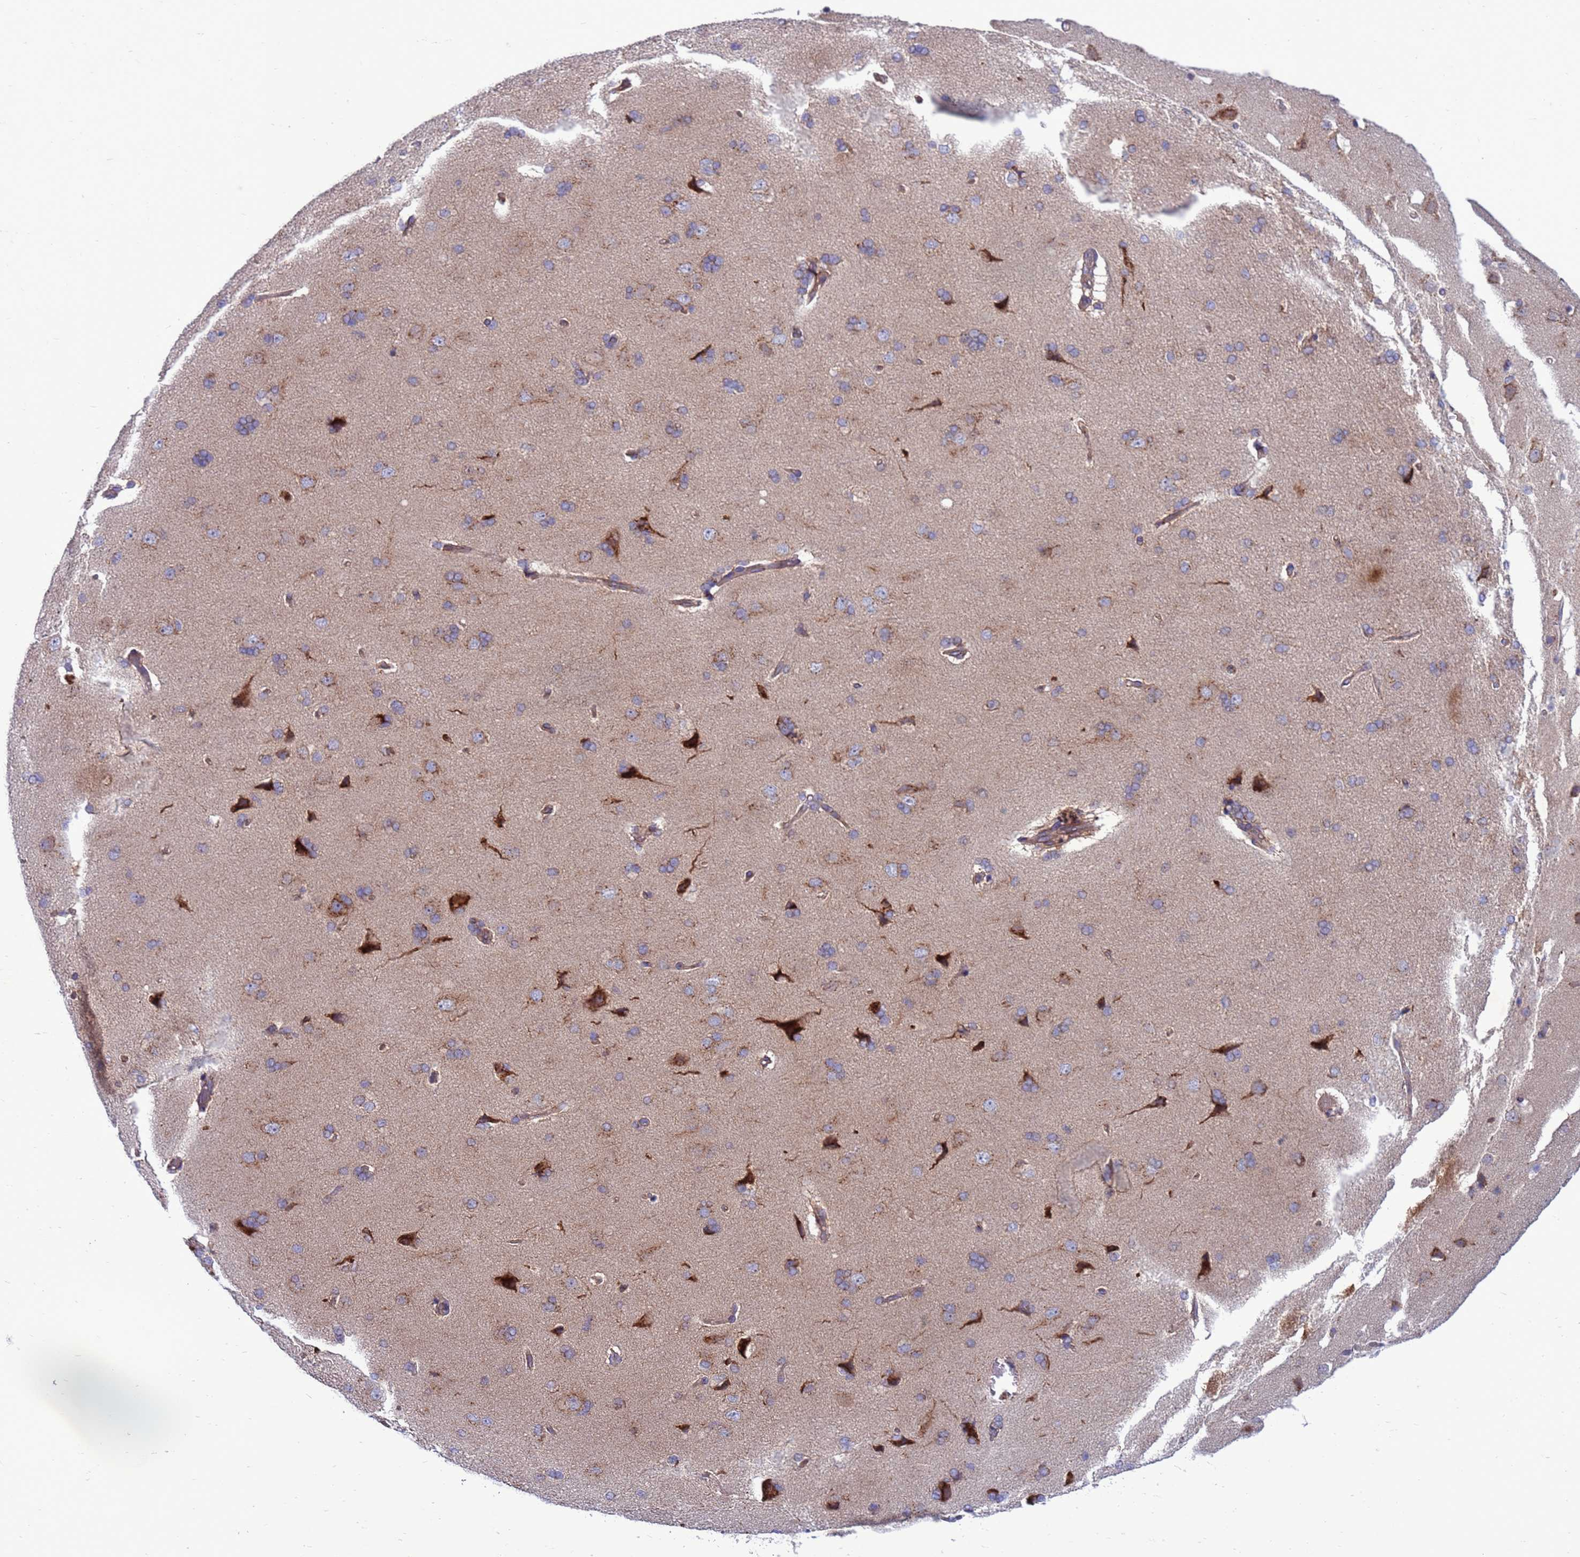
{"staining": {"intensity": "weak", "quantity": ">75%", "location": "cytoplasmic/membranous"}, "tissue": "cerebral cortex", "cell_type": "Endothelial cells", "image_type": "normal", "snomed": [{"axis": "morphology", "description": "Normal tissue, NOS"}, {"axis": "topography", "description": "Cerebral cortex"}], "caption": "The micrograph reveals a brown stain indicating the presence of a protein in the cytoplasmic/membranous of endothelial cells in cerebral cortex.", "gene": "ZC3HAV1", "patient": {"sex": "male", "age": 62}}